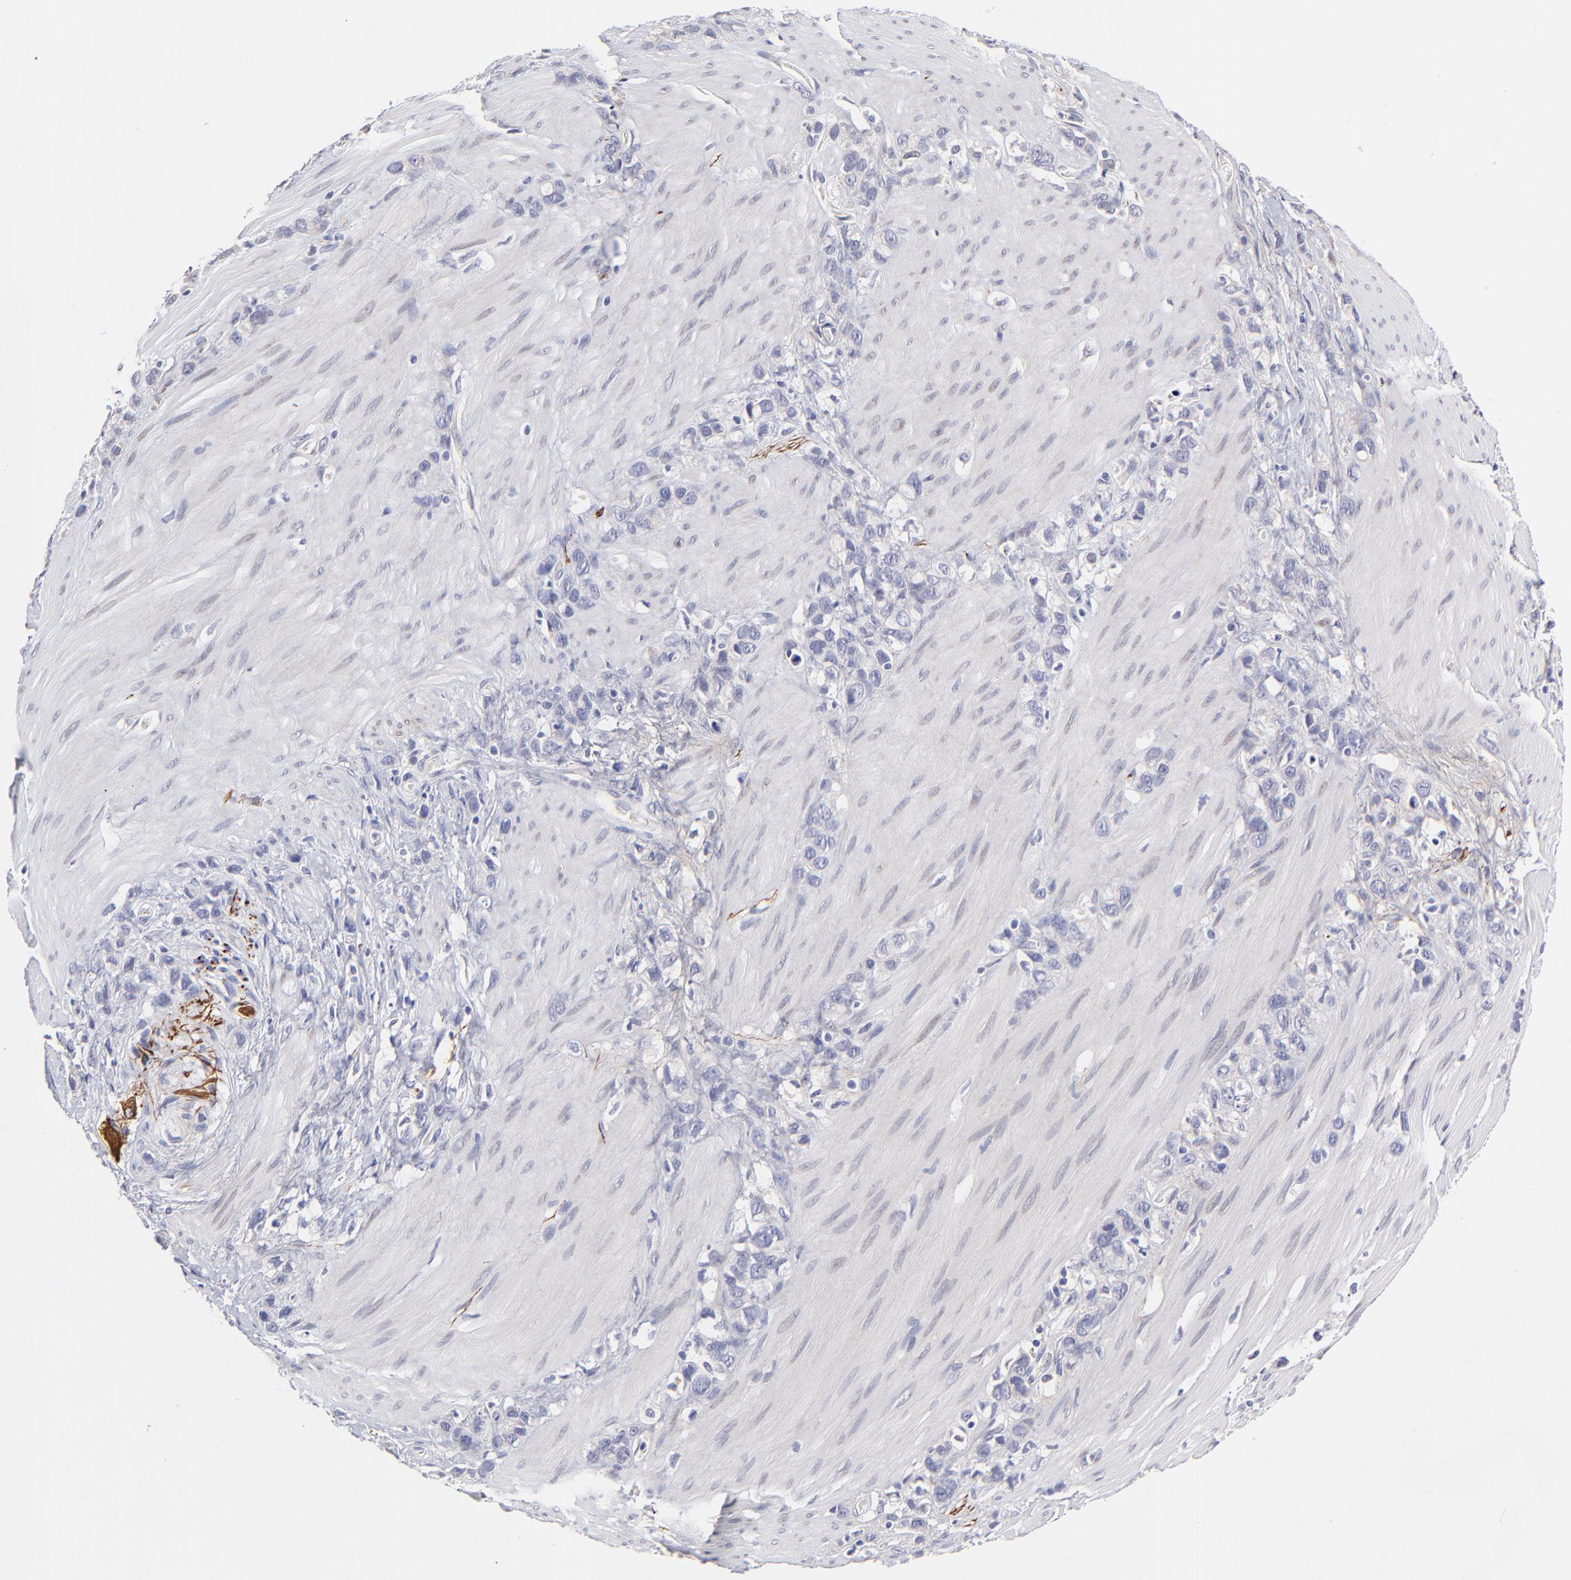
{"staining": {"intensity": "negative", "quantity": "none", "location": "none"}, "tissue": "stomach cancer", "cell_type": "Tumor cells", "image_type": "cancer", "snomed": [{"axis": "morphology", "description": "Normal tissue, NOS"}, {"axis": "morphology", "description": "Adenocarcinoma, NOS"}, {"axis": "morphology", "description": "Adenocarcinoma, High grade"}, {"axis": "topography", "description": "Stomach, upper"}, {"axis": "topography", "description": "Stomach"}], "caption": "Stomach cancer (adenocarcinoma) stained for a protein using IHC reveals no staining tumor cells.", "gene": "BTG2", "patient": {"sex": "female", "age": 65}}